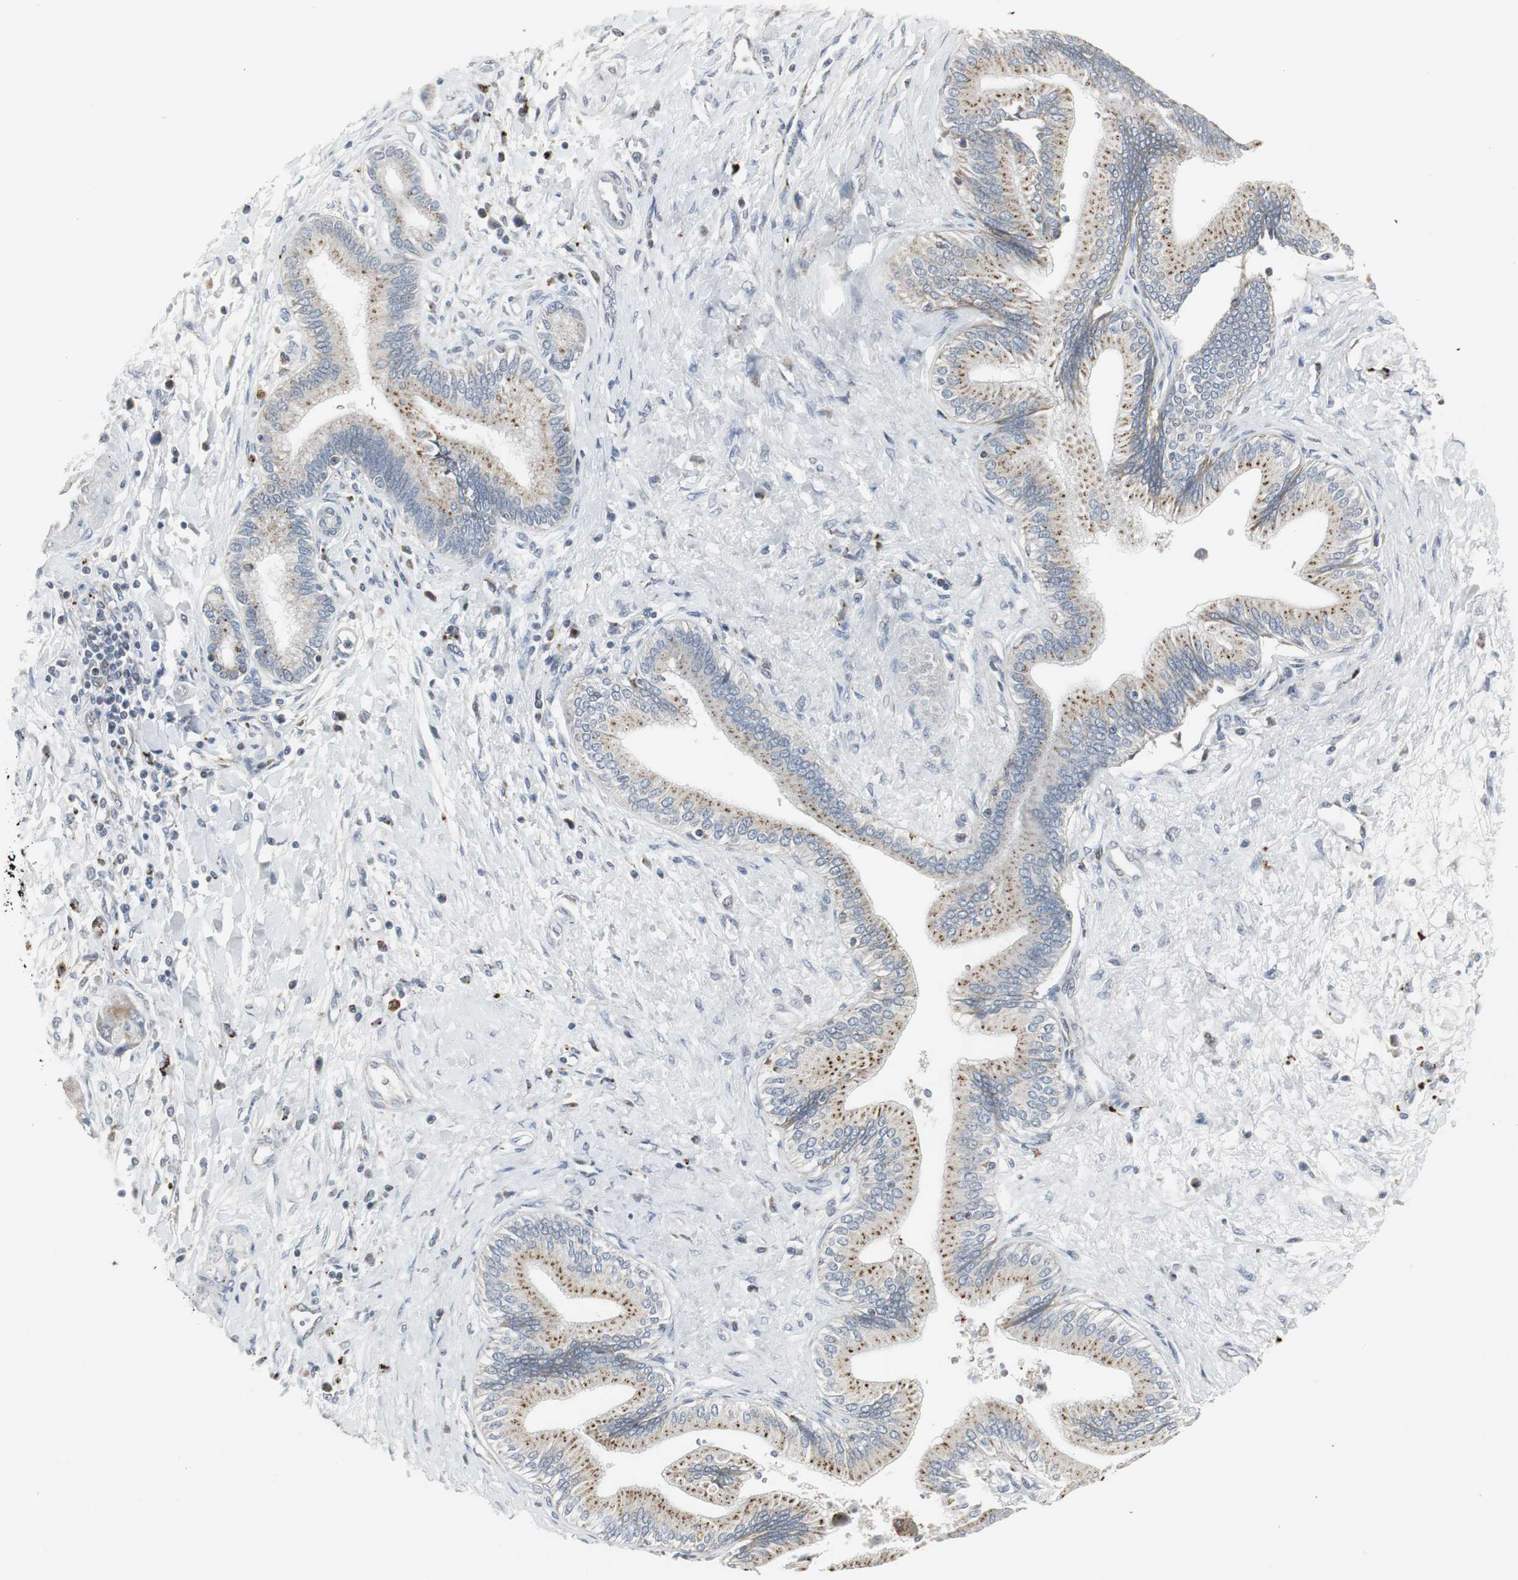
{"staining": {"intensity": "negative", "quantity": "none", "location": "none"}, "tissue": "adipose tissue", "cell_type": "Adipocytes", "image_type": "normal", "snomed": [{"axis": "morphology", "description": "Normal tissue, NOS"}, {"axis": "morphology", "description": "Cholangiocarcinoma"}, {"axis": "topography", "description": "Liver"}, {"axis": "topography", "description": "Peripheral nerve tissue"}], "caption": "Immunohistochemistry of normal adipose tissue demonstrates no expression in adipocytes.", "gene": "NLGN1", "patient": {"sex": "male", "age": 50}}